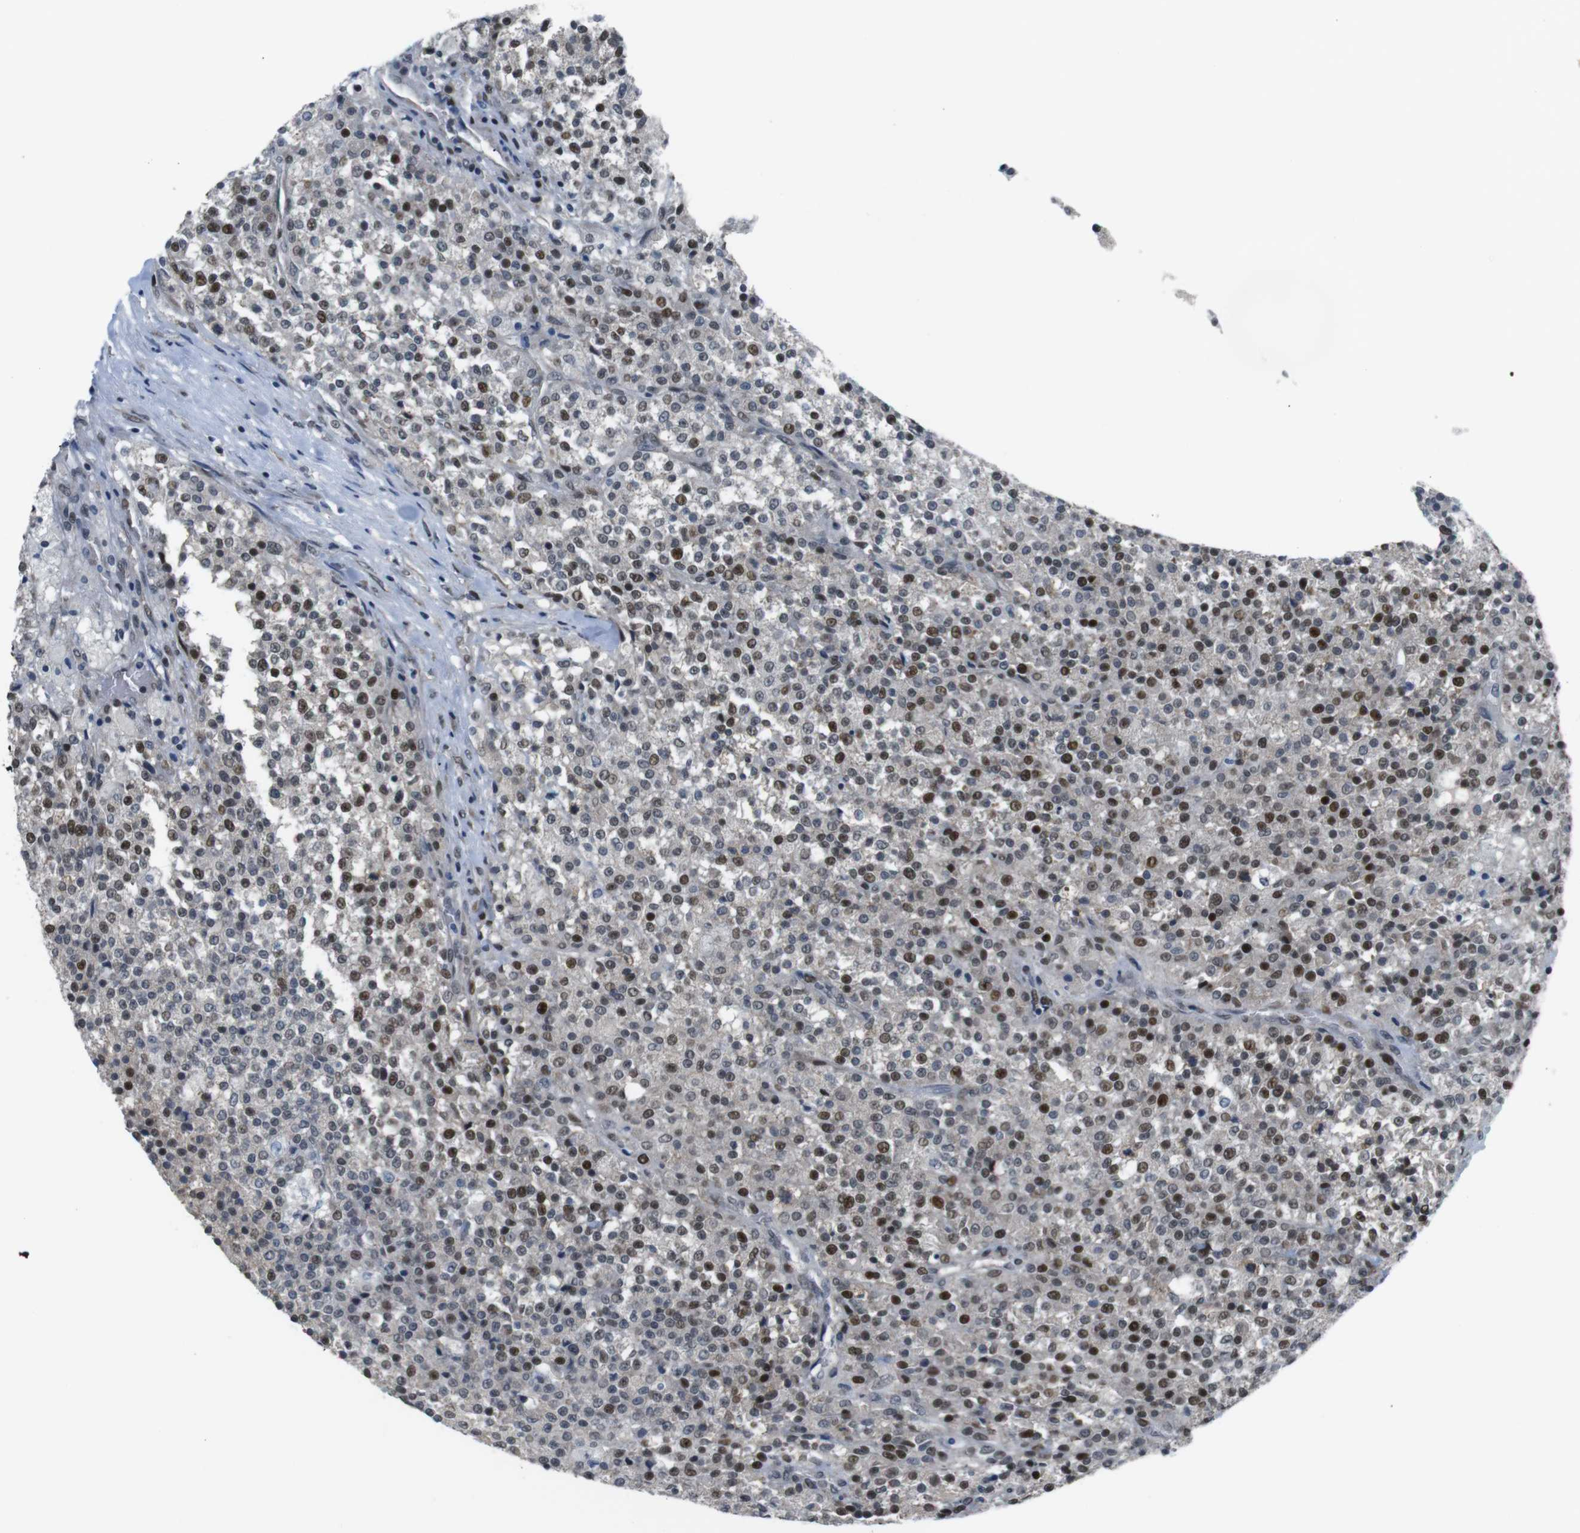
{"staining": {"intensity": "moderate", "quantity": "25%-75%", "location": "nuclear"}, "tissue": "testis cancer", "cell_type": "Tumor cells", "image_type": "cancer", "snomed": [{"axis": "morphology", "description": "Seminoma, NOS"}, {"axis": "topography", "description": "Testis"}], "caption": "The micrograph exhibits staining of testis cancer (seminoma), revealing moderate nuclear protein positivity (brown color) within tumor cells. (DAB (3,3'-diaminobenzidine) IHC, brown staining for protein, blue staining for nuclei).", "gene": "SMCO2", "patient": {"sex": "male", "age": 59}}